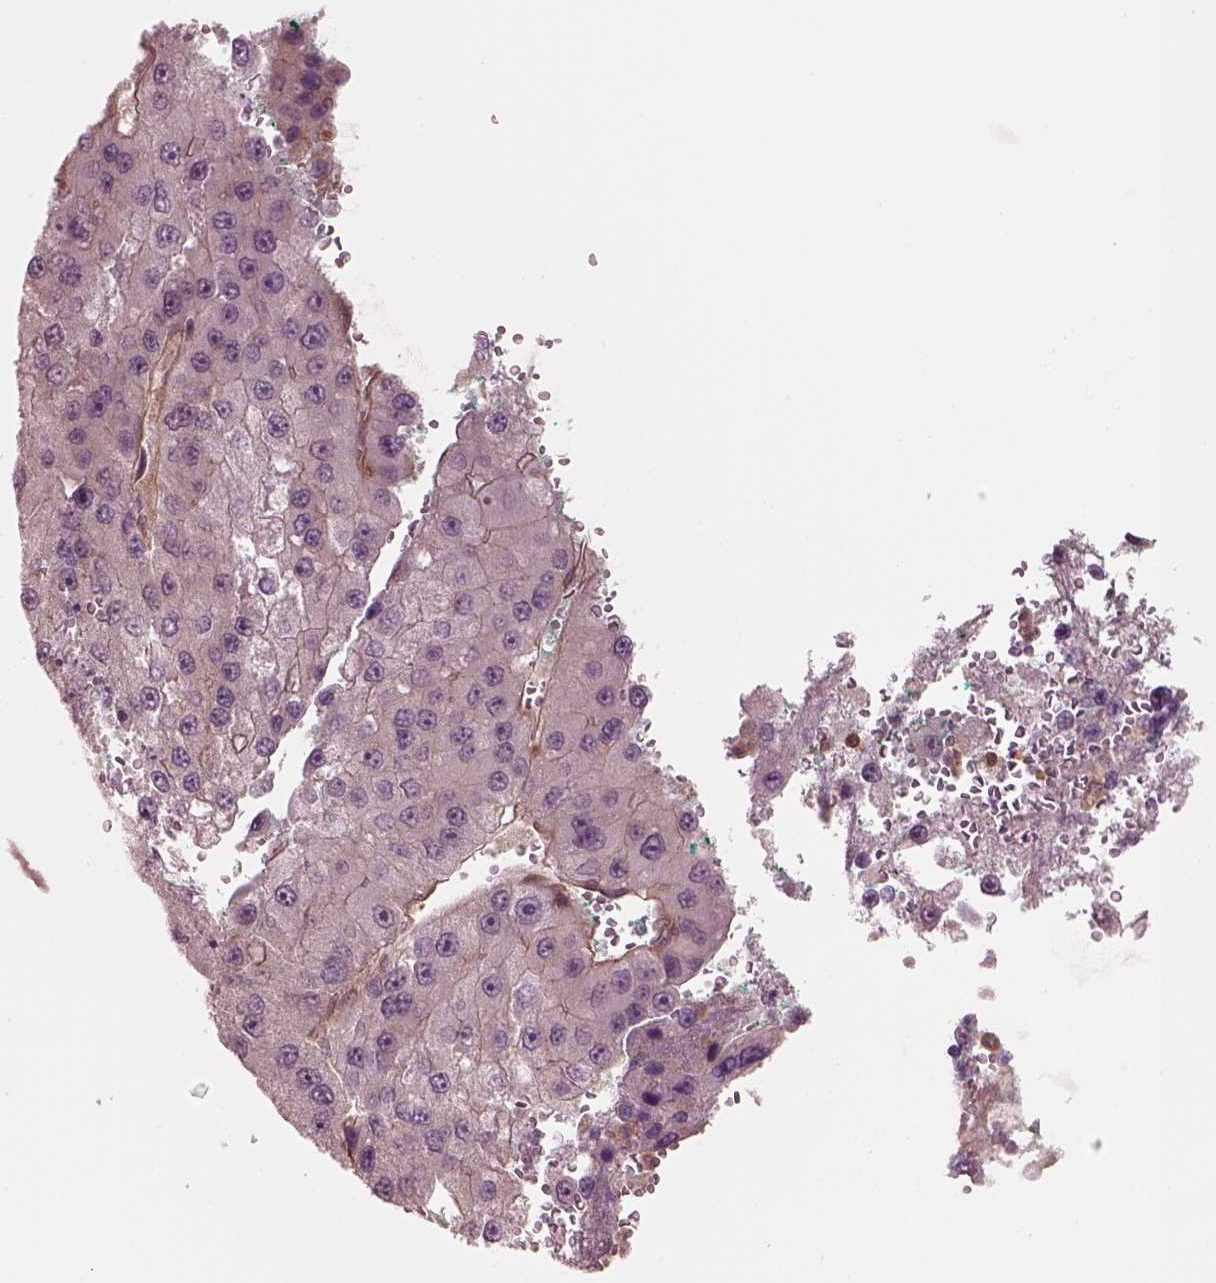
{"staining": {"intensity": "moderate", "quantity": "<25%", "location": "cytoplasmic/membranous"}, "tissue": "liver cancer", "cell_type": "Tumor cells", "image_type": "cancer", "snomed": [{"axis": "morphology", "description": "Carcinoma, Hepatocellular, NOS"}, {"axis": "topography", "description": "Liver"}], "caption": "Liver cancer stained with a protein marker reveals moderate staining in tumor cells.", "gene": "STK33", "patient": {"sex": "female", "age": 73}}